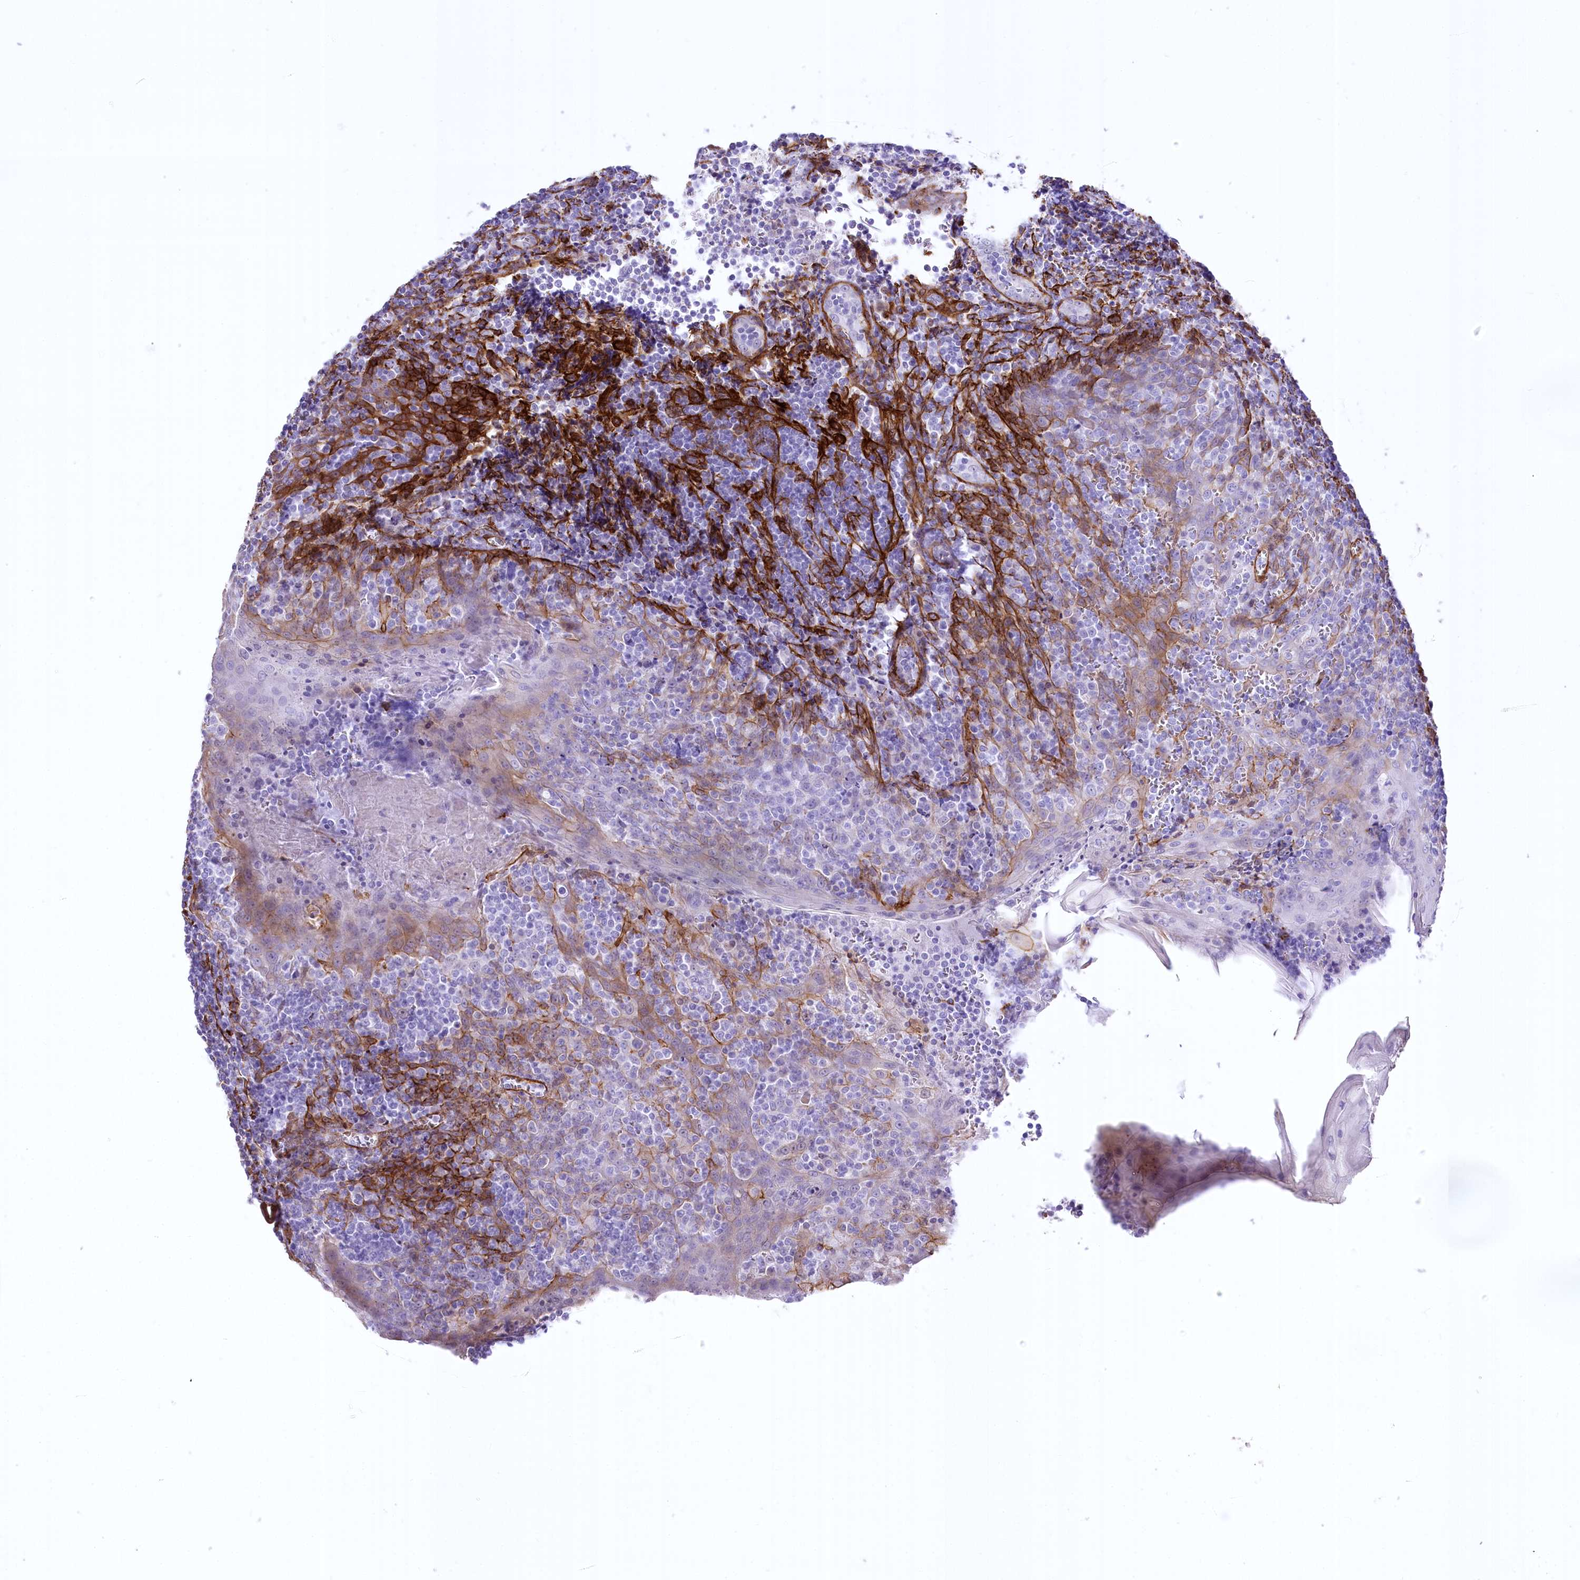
{"staining": {"intensity": "negative", "quantity": "none", "location": "none"}, "tissue": "tonsil", "cell_type": "Germinal center cells", "image_type": "normal", "snomed": [{"axis": "morphology", "description": "Normal tissue, NOS"}, {"axis": "topography", "description": "Tonsil"}], "caption": "There is no significant staining in germinal center cells of tonsil. Nuclei are stained in blue.", "gene": "SYNPO2", "patient": {"sex": "male", "age": 27}}